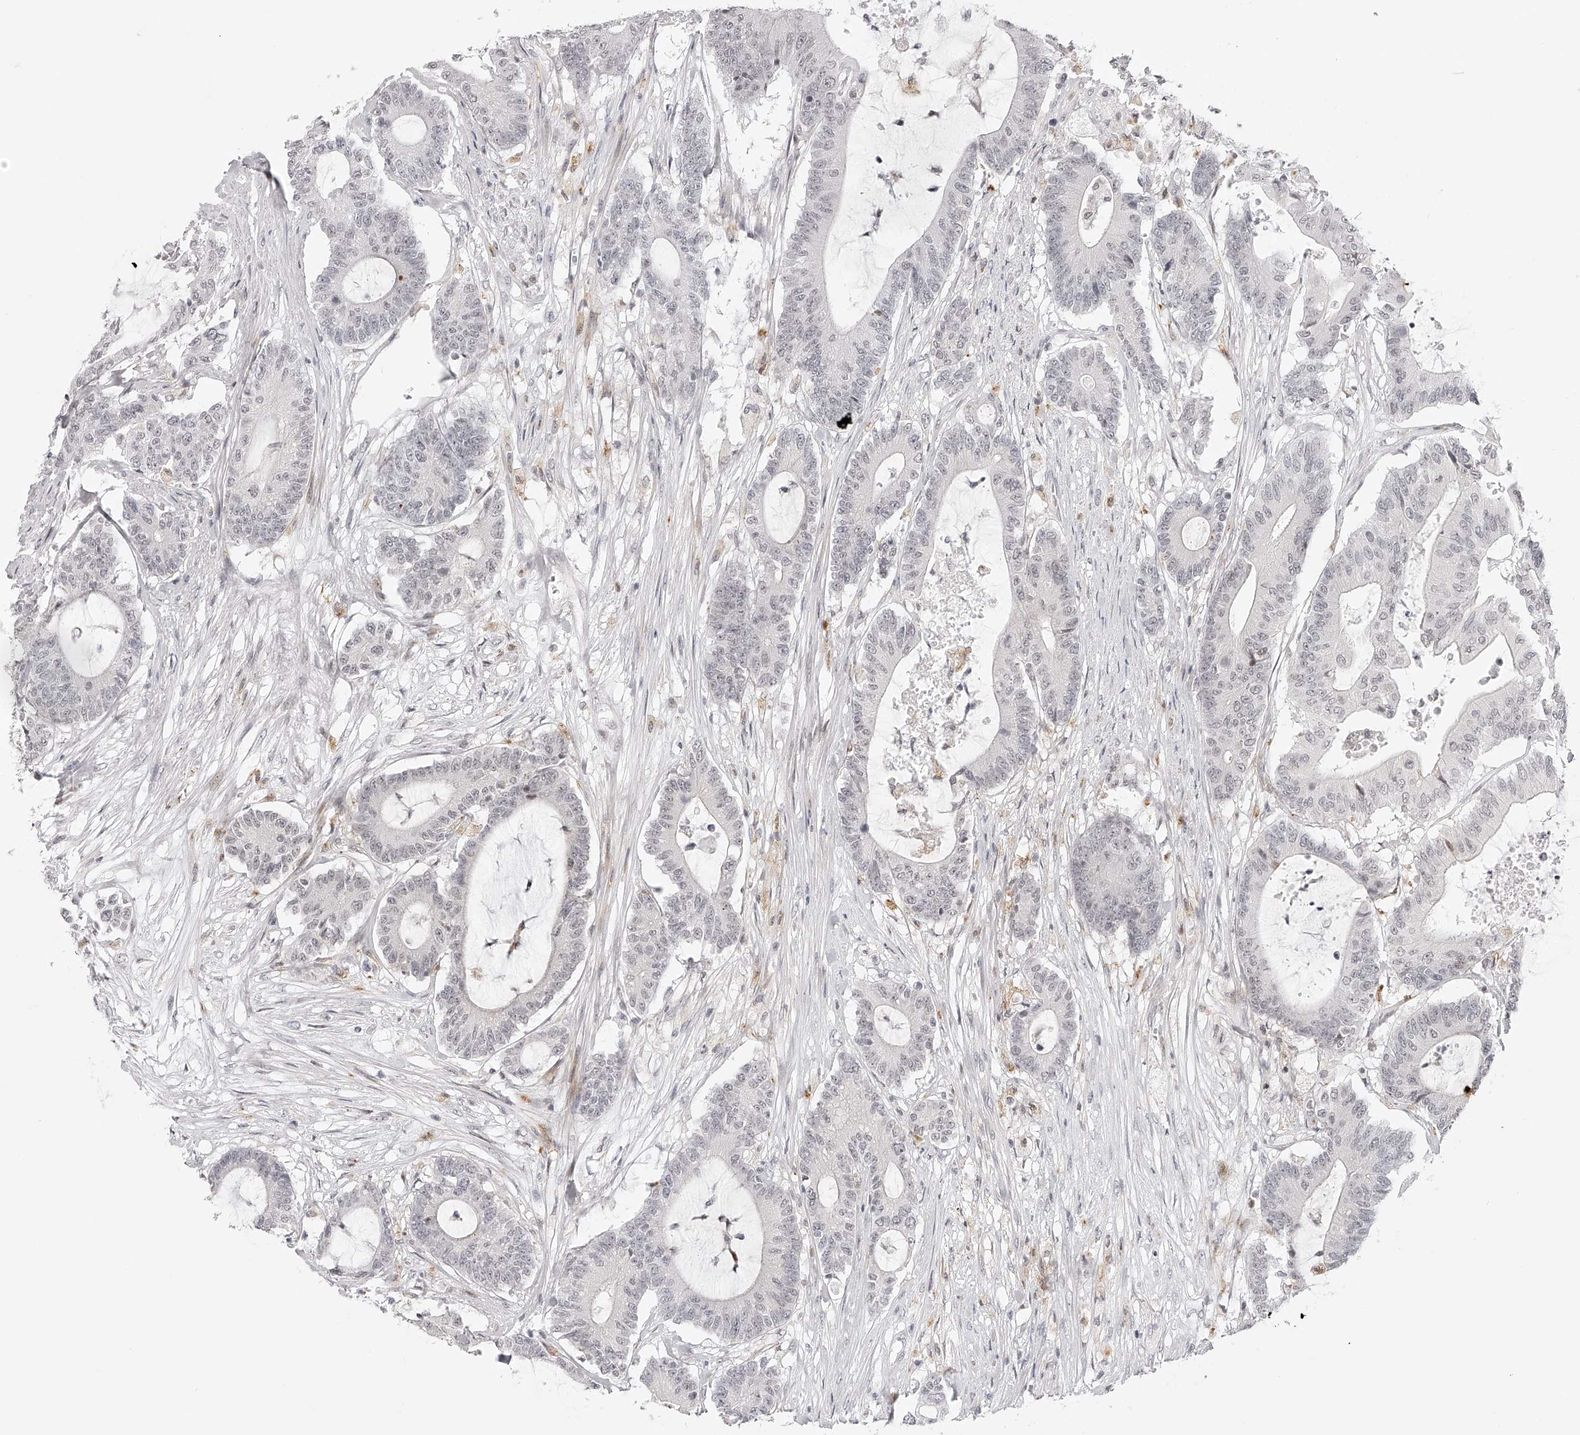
{"staining": {"intensity": "weak", "quantity": "<25%", "location": "nuclear"}, "tissue": "colorectal cancer", "cell_type": "Tumor cells", "image_type": "cancer", "snomed": [{"axis": "morphology", "description": "Adenocarcinoma, NOS"}, {"axis": "topography", "description": "Colon"}], "caption": "DAB immunohistochemical staining of adenocarcinoma (colorectal) shows no significant expression in tumor cells. (Brightfield microscopy of DAB (3,3'-diaminobenzidine) immunohistochemistry (IHC) at high magnification).", "gene": "PLEKHG1", "patient": {"sex": "female", "age": 84}}